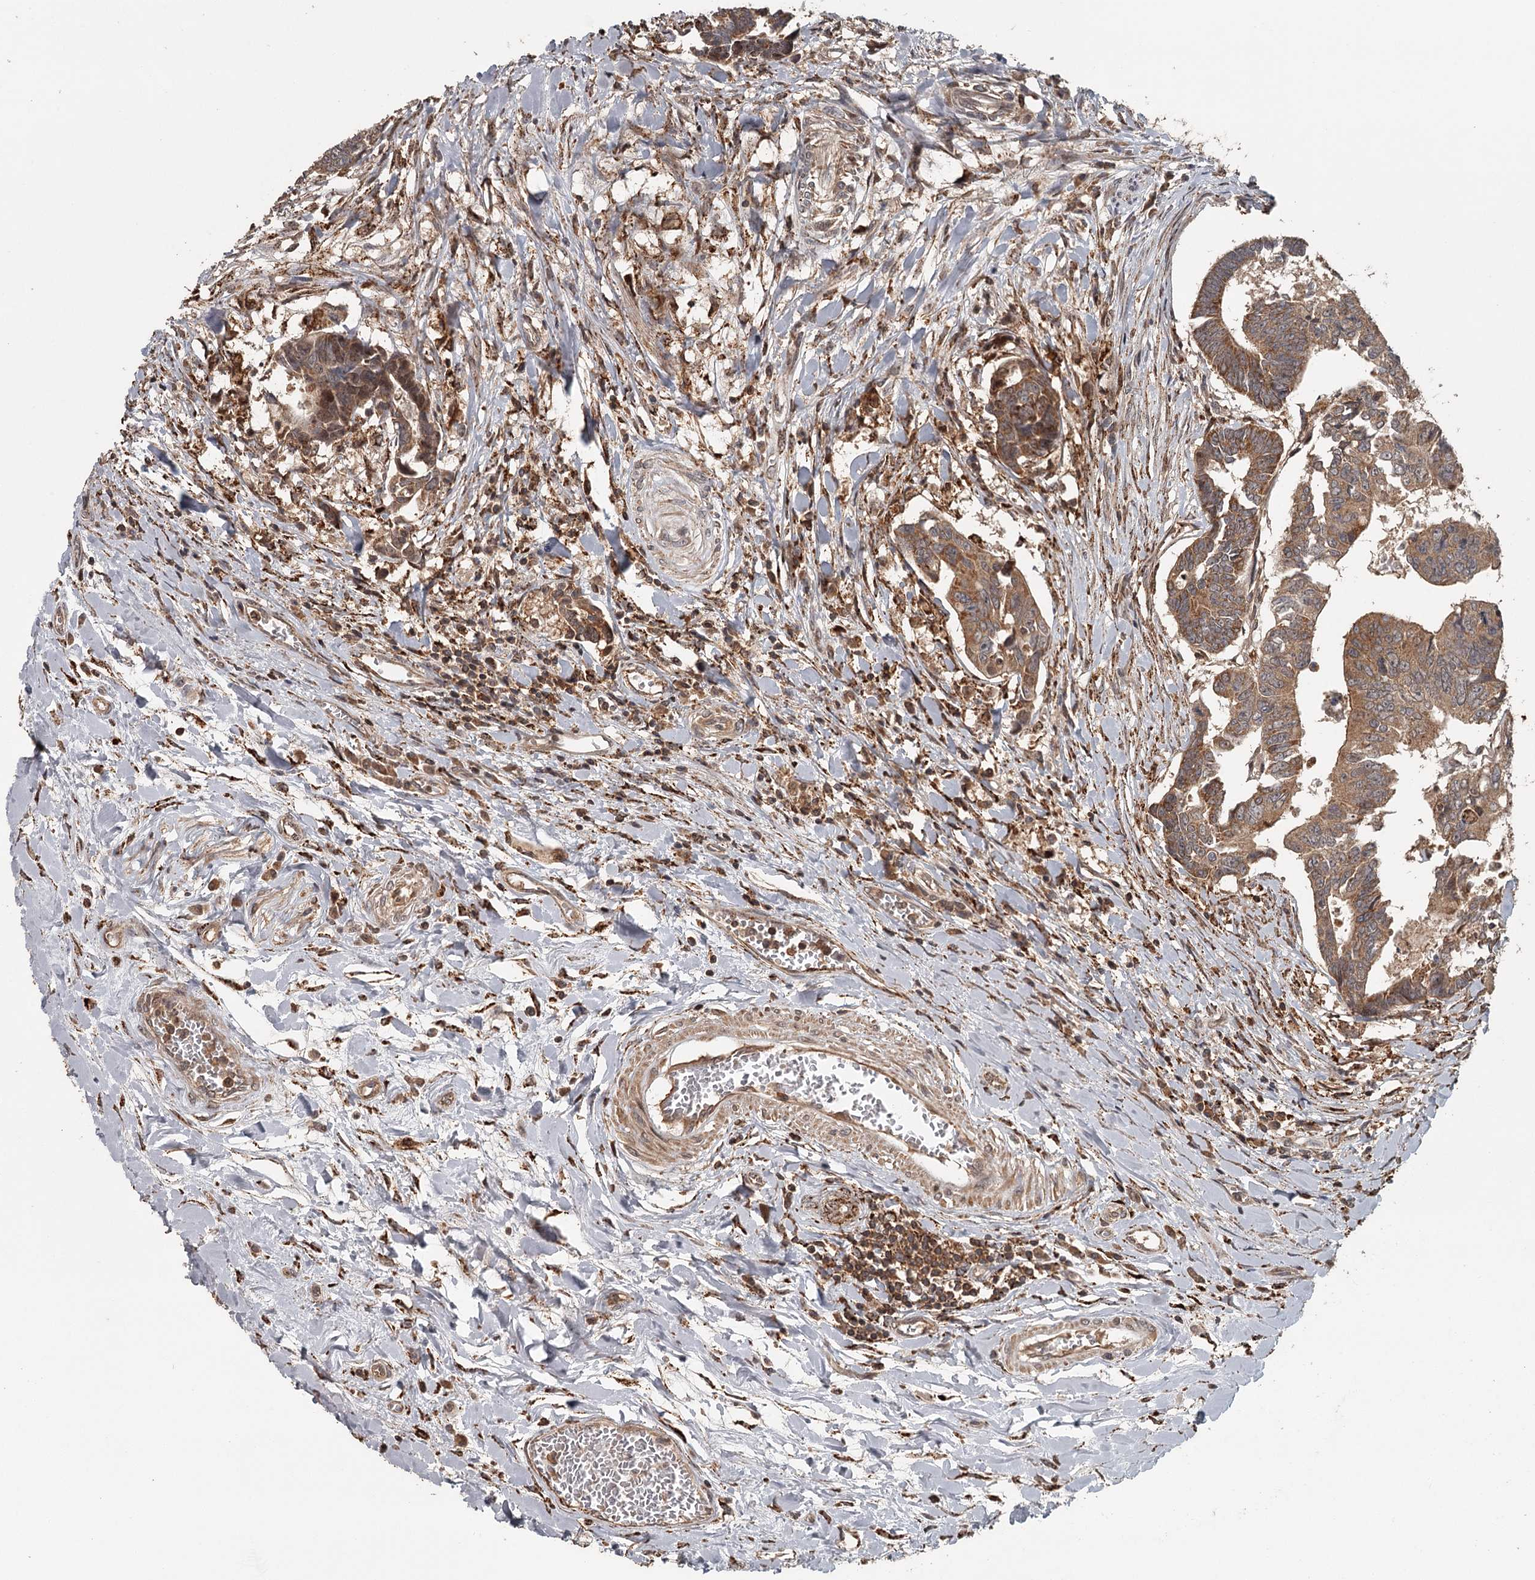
{"staining": {"intensity": "moderate", "quantity": ">75%", "location": "cytoplasmic/membranous"}, "tissue": "colorectal cancer", "cell_type": "Tumor cells", "image_type": "cancer", "snomed": [{"axis": "morphology", "description": "Adenocarcinoma, NOS"}, {"axis": "topography", "description": "Rectum"}], "caption": "Colorectal adenocarcinoma stained for a protein exhibits moderate cytoplasmic/membranous positivity in tumor cells.", "gene": "FAXC", "patient": {"sex": "female", "age": 65}}